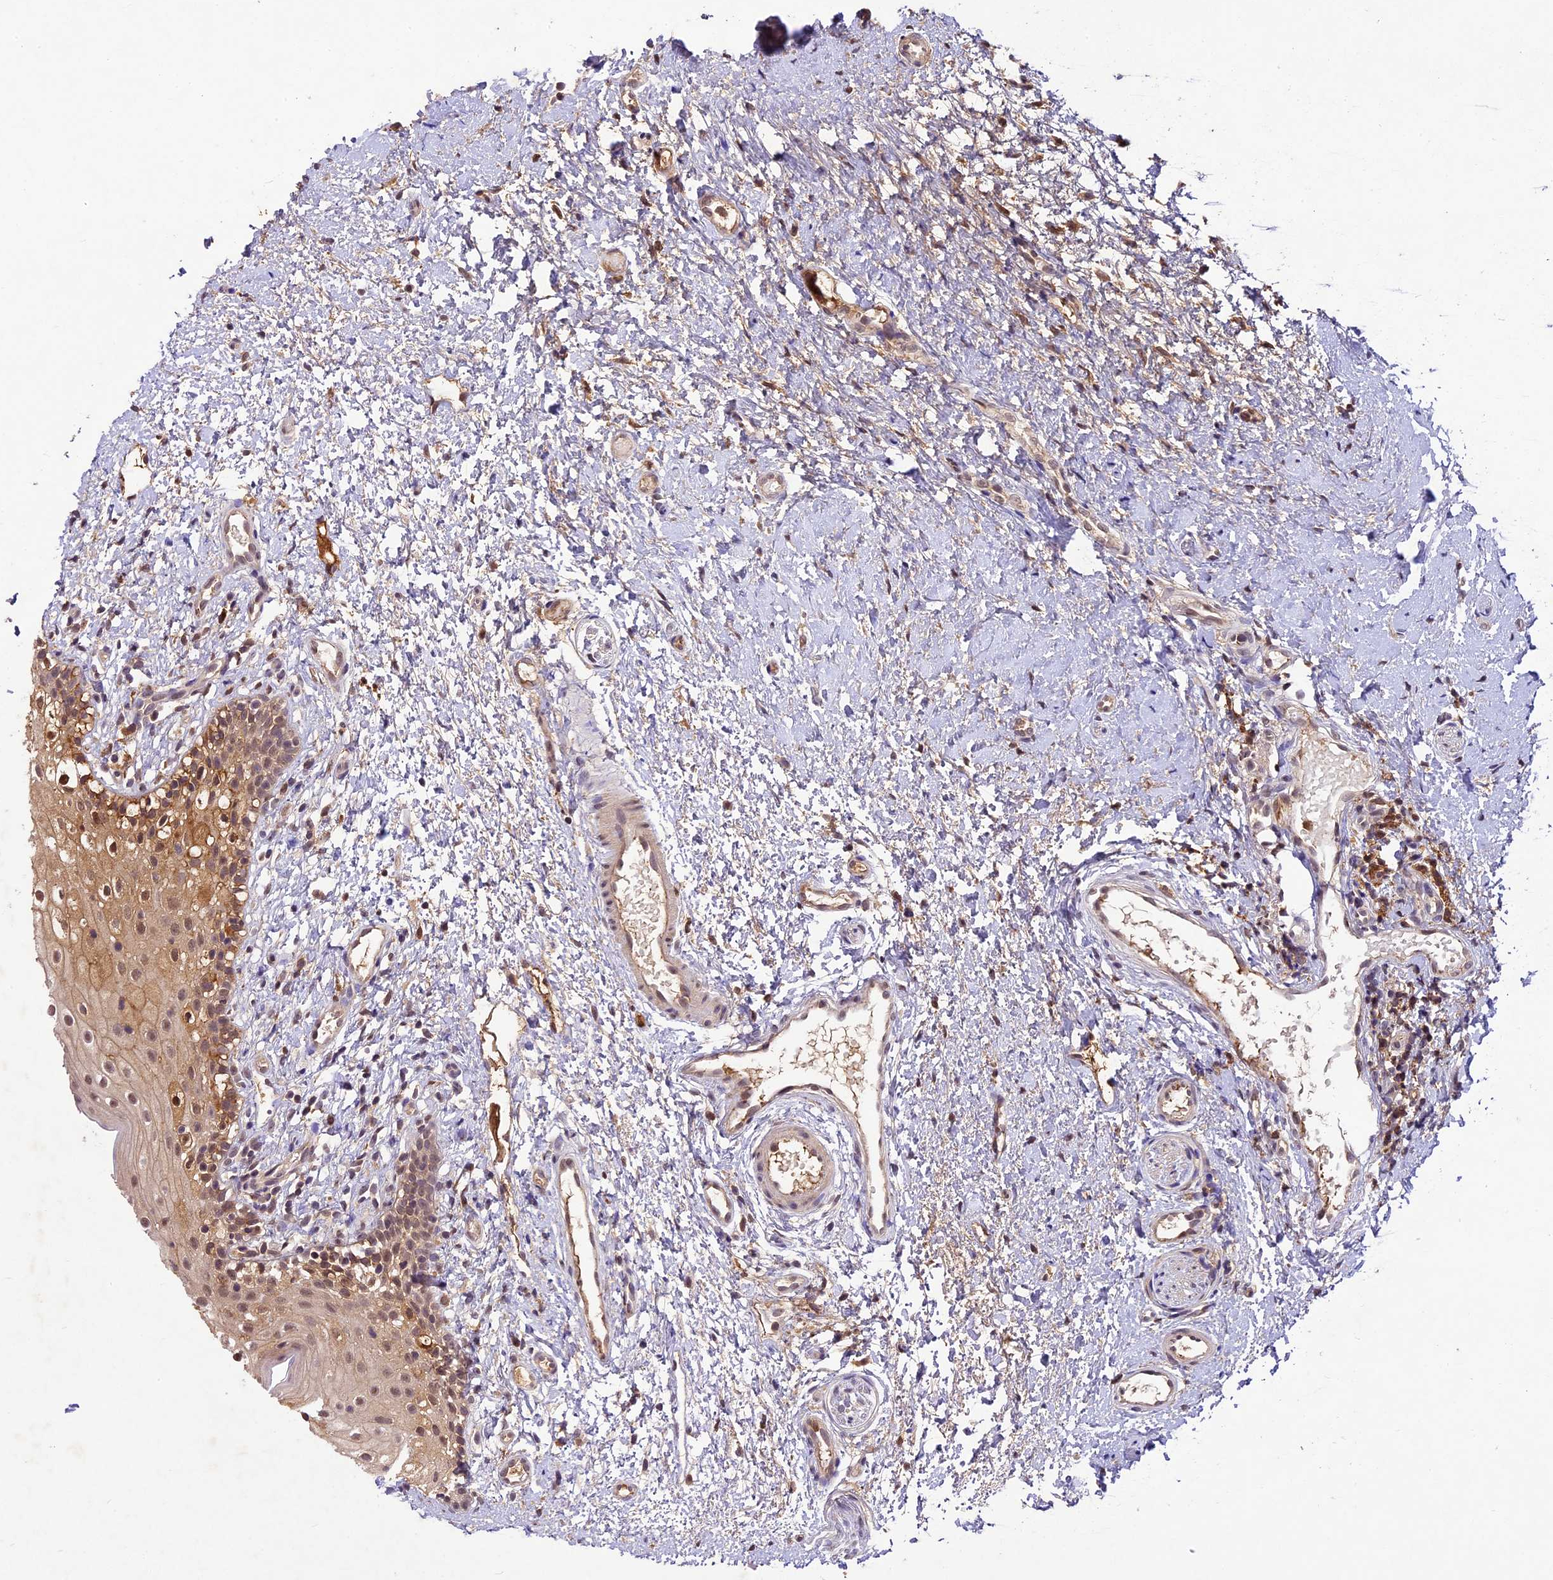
{"staining": {"intensity": "moderate", "quantity": "25%-75%", "location": "cytoplasmic/membranous,nuclear"}, "tissue": "oral mucosa", "cell_type": "Squamous epithelial cells", "image_type": "normal", "snomed": [{"axis": "morphology", "description": "Normal tissue, NOS"}, {"axis": "topography", "description": "Oral tissue"}], "caption": "Oral mucosa stained for a protein (brown) demonstrates moderate cytoplasmic/membranous,nuclear positive positivity in about 25%-75% of squamous epithelial cells.", "gene": "ATP10A", "patient": {"sex": "female", "age": 13}}